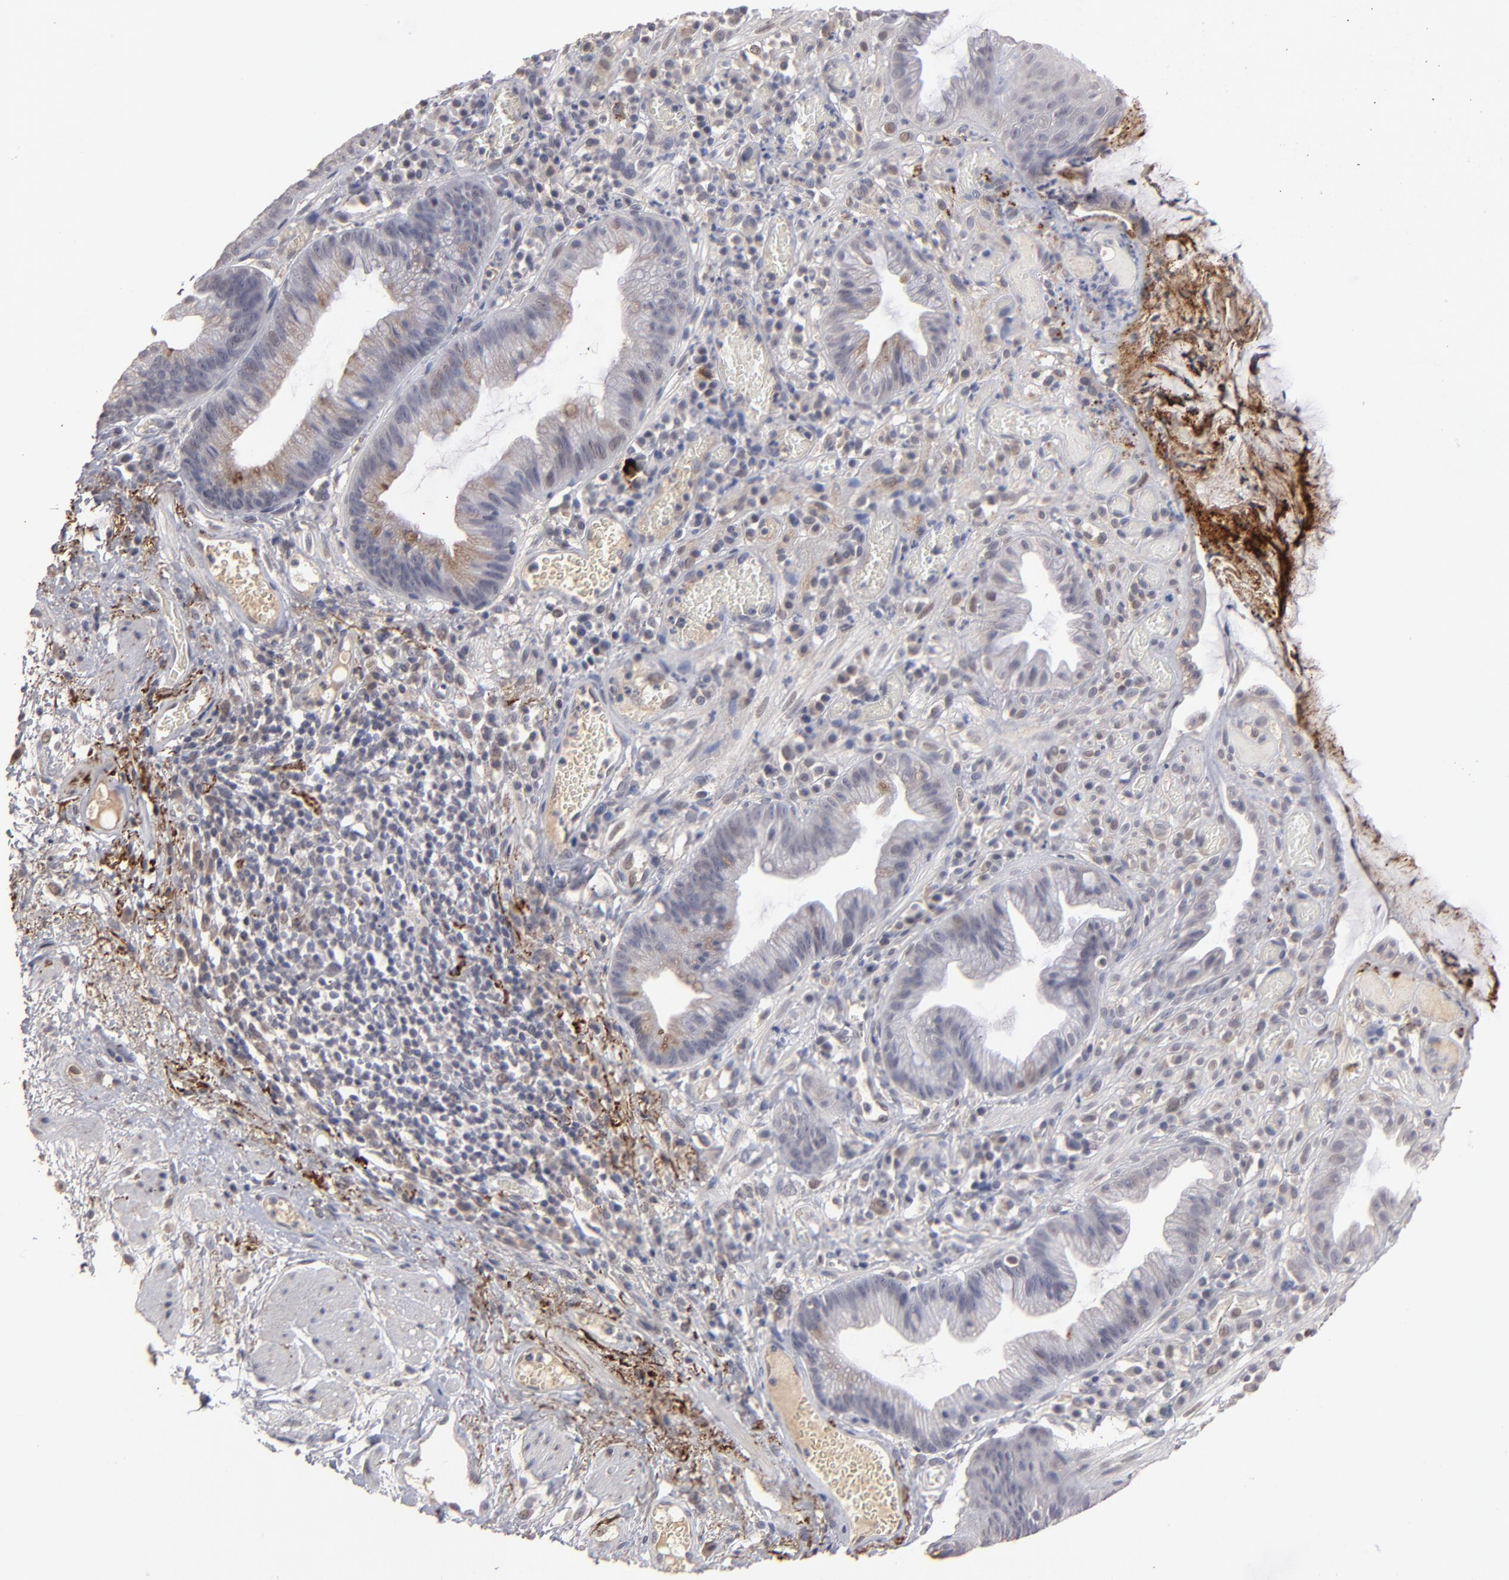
{"staining": {"intensity": "moderate", "quantity": "25%-75%", "location": "cytoplasmic/membranous"}, "tissue": "skin", "cell_type": "Epidermal cells", "image_type": "normal", "snomed": [{"axis": "morphology", "description": "Normal tissue, NOS"}, {"axis": "morphology", "description": "Hemorrhoids"}, {"axis": "morphology", "description": "Inflammation, NOS"}, {"axis": "topography", "description": "Anal"}], "caption": "Approximately 25%-75% of epidermal cells in unremarkable skin demonstrate moderate cytoplasmic/membranous protein positivity as visualized by brown immunohistochemical staining.", "gene": "GPM6B", "patient": {"sex": "male", "age": 60}}